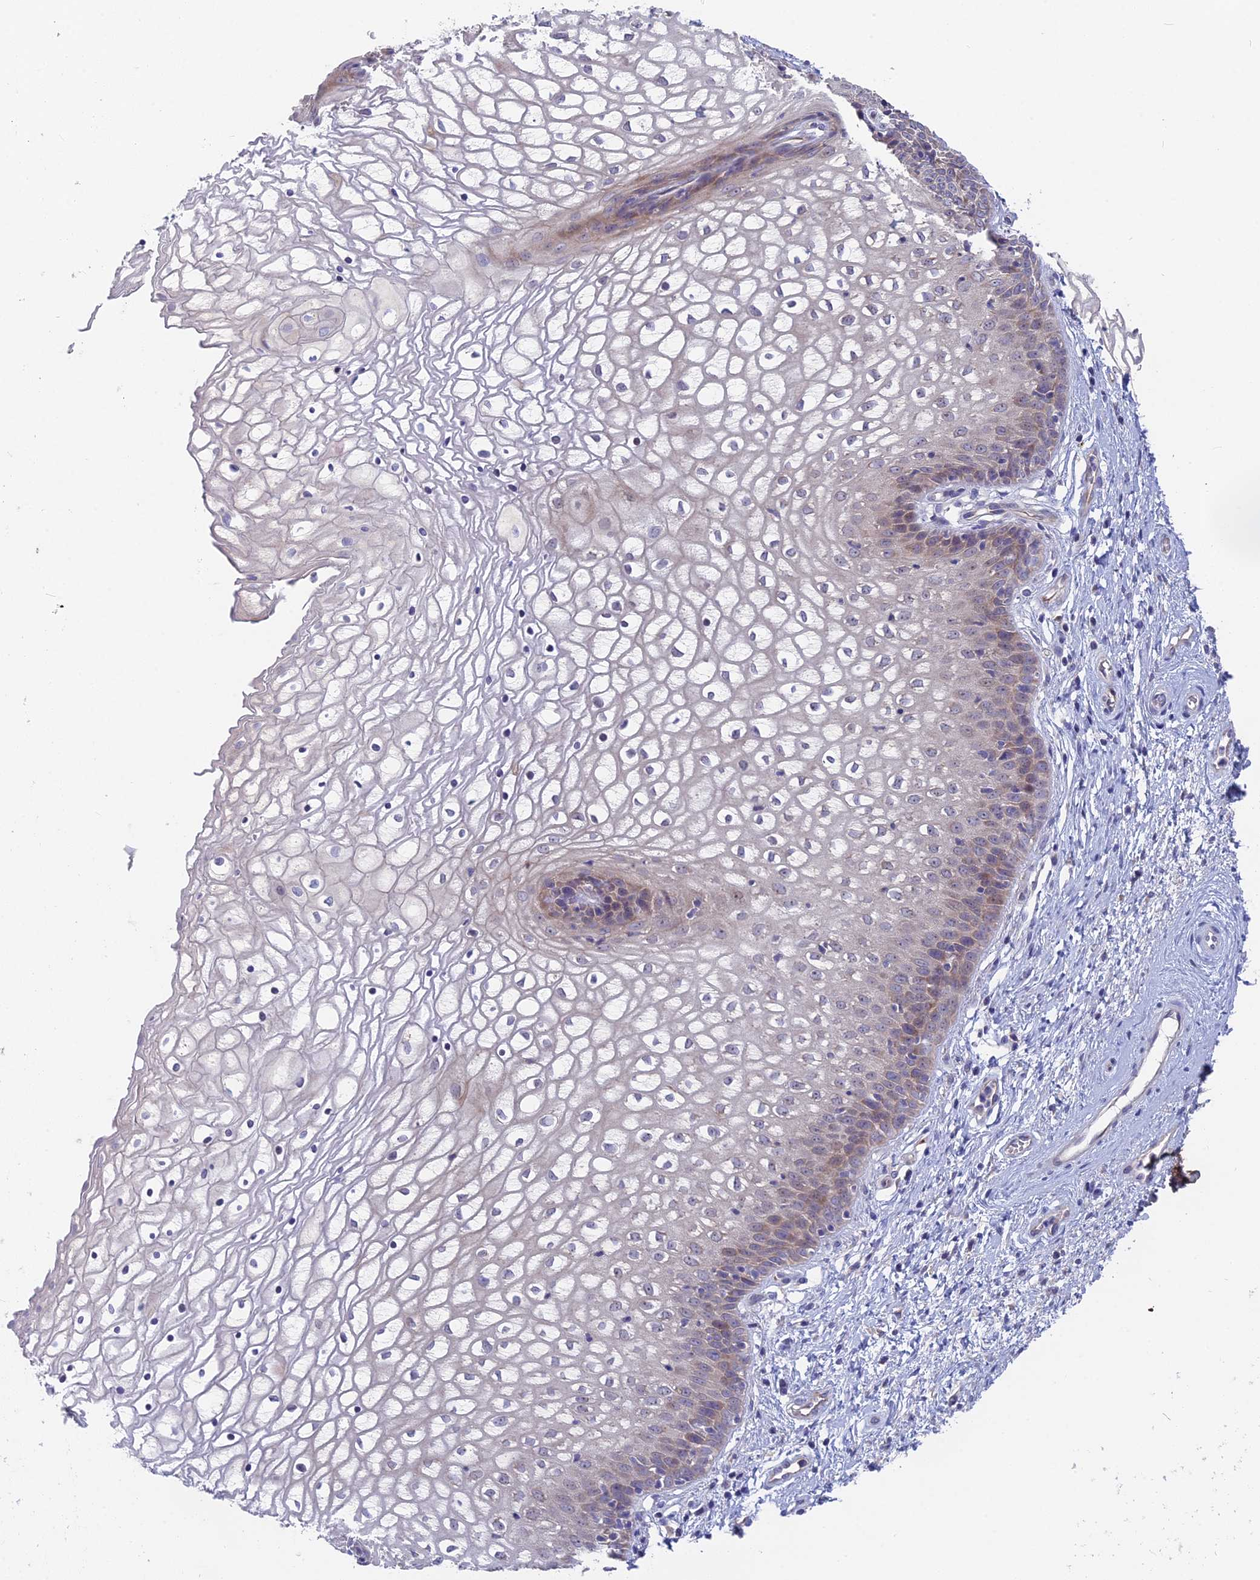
{"staining": {"intensity": "weak", "quantity": "<25%", "location": "cytoplasmic/membranous"}, "tissue": "vagina", "cell_type": "Squamous epithelial cells", "image_type": "normal", "snomed": [{"axis": "morphology", "description": "Normal tissue, NOS"}, {"axis": "topography", "description": "Vagina"}], "caption": "This is an immunohistochemistry image of benign human vagina. There is no positivity in squamous epithelial cells.", "gene": "TENT4B", "patient": {"sex": "female", "age": 34}}